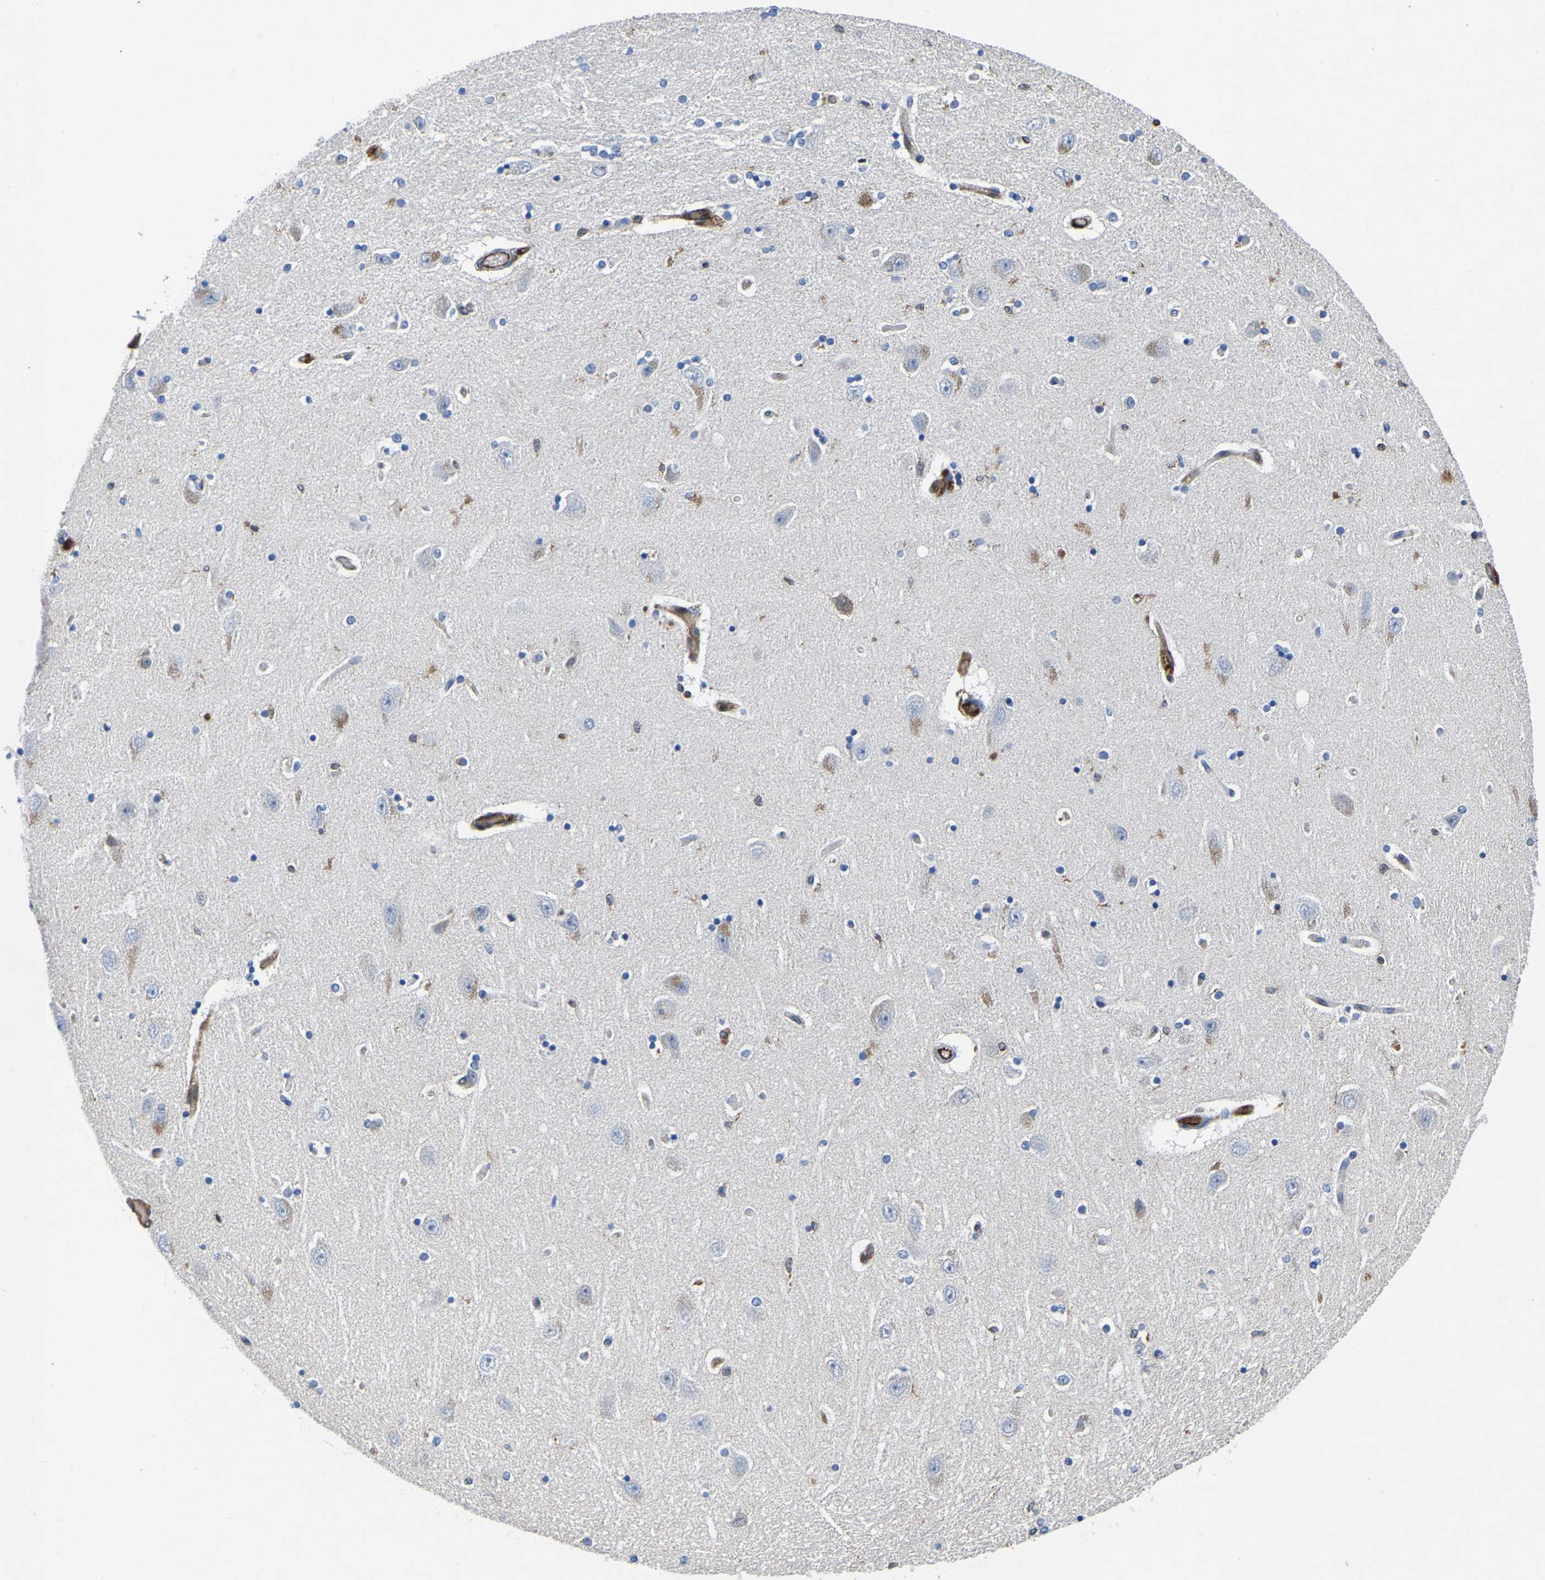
{"staining": {"intensity": "moderate", "quantity": "<25%", "location": "cytoplasmic/membranous"}, "tissue": "hippocampus", "cell_type": "Glial cells", "image_type": "normal", "snomed": [{"axis": "morphology", "description": "Normal tissue, NOS"}, {"axis": "topography", "description": "Hippocampus"}], "caption": "A photomicrograph of hippocampus stained for a protein exhibits moderate cytoplasmic/membranous brown staining in glial cells.", "gene": "ATG2B", "patient": {"sex": "female", "age": 54}}